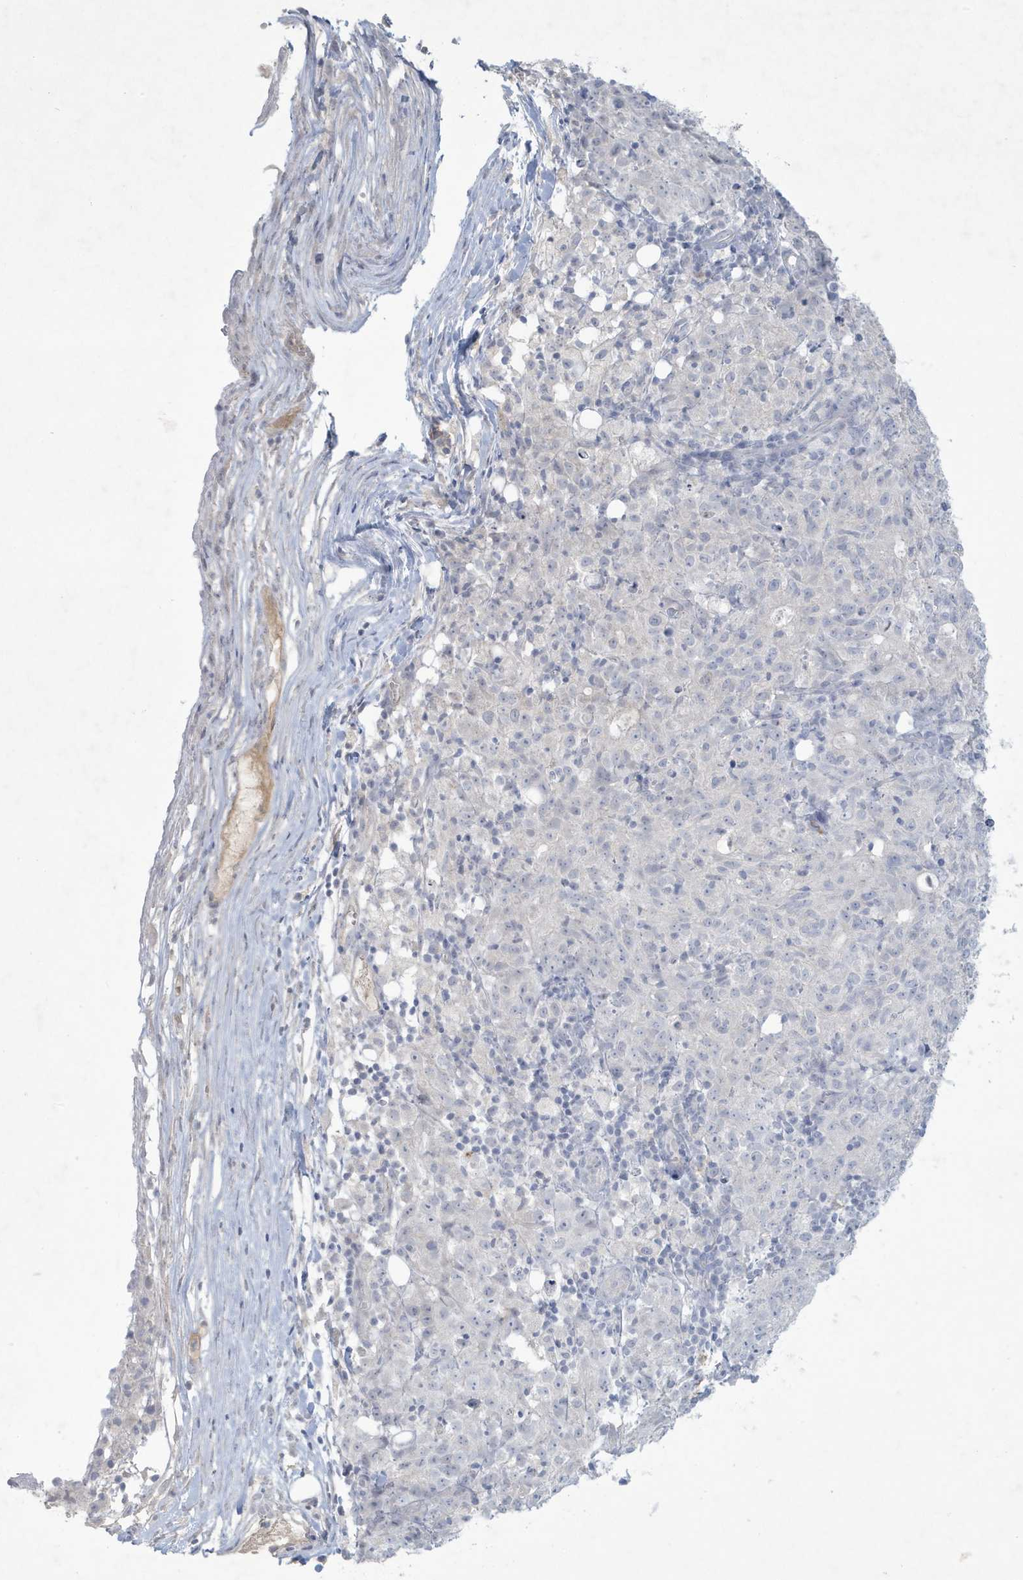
{"staining": {"intensity": "negative", "quantity": "none", "location": "none"}, "tissue": "ovarian cancer", "cell_type": "Tumor cells", "image_type": "cancer", "snomed": [{"axis": "morphology", "description": "Carcinoma, endometroid"}, {"axis": "topography", "description": "Ovary"}], "caption": "This histopathology image is of ovarian cancer stained with immunohistochemistry (IHC) to label a protein in brown with the nuclei are counter-stained blue. There is no staining in tumor cells.", "gene": "CCDC24", "patient": {"sex": "female", "age": 42}}